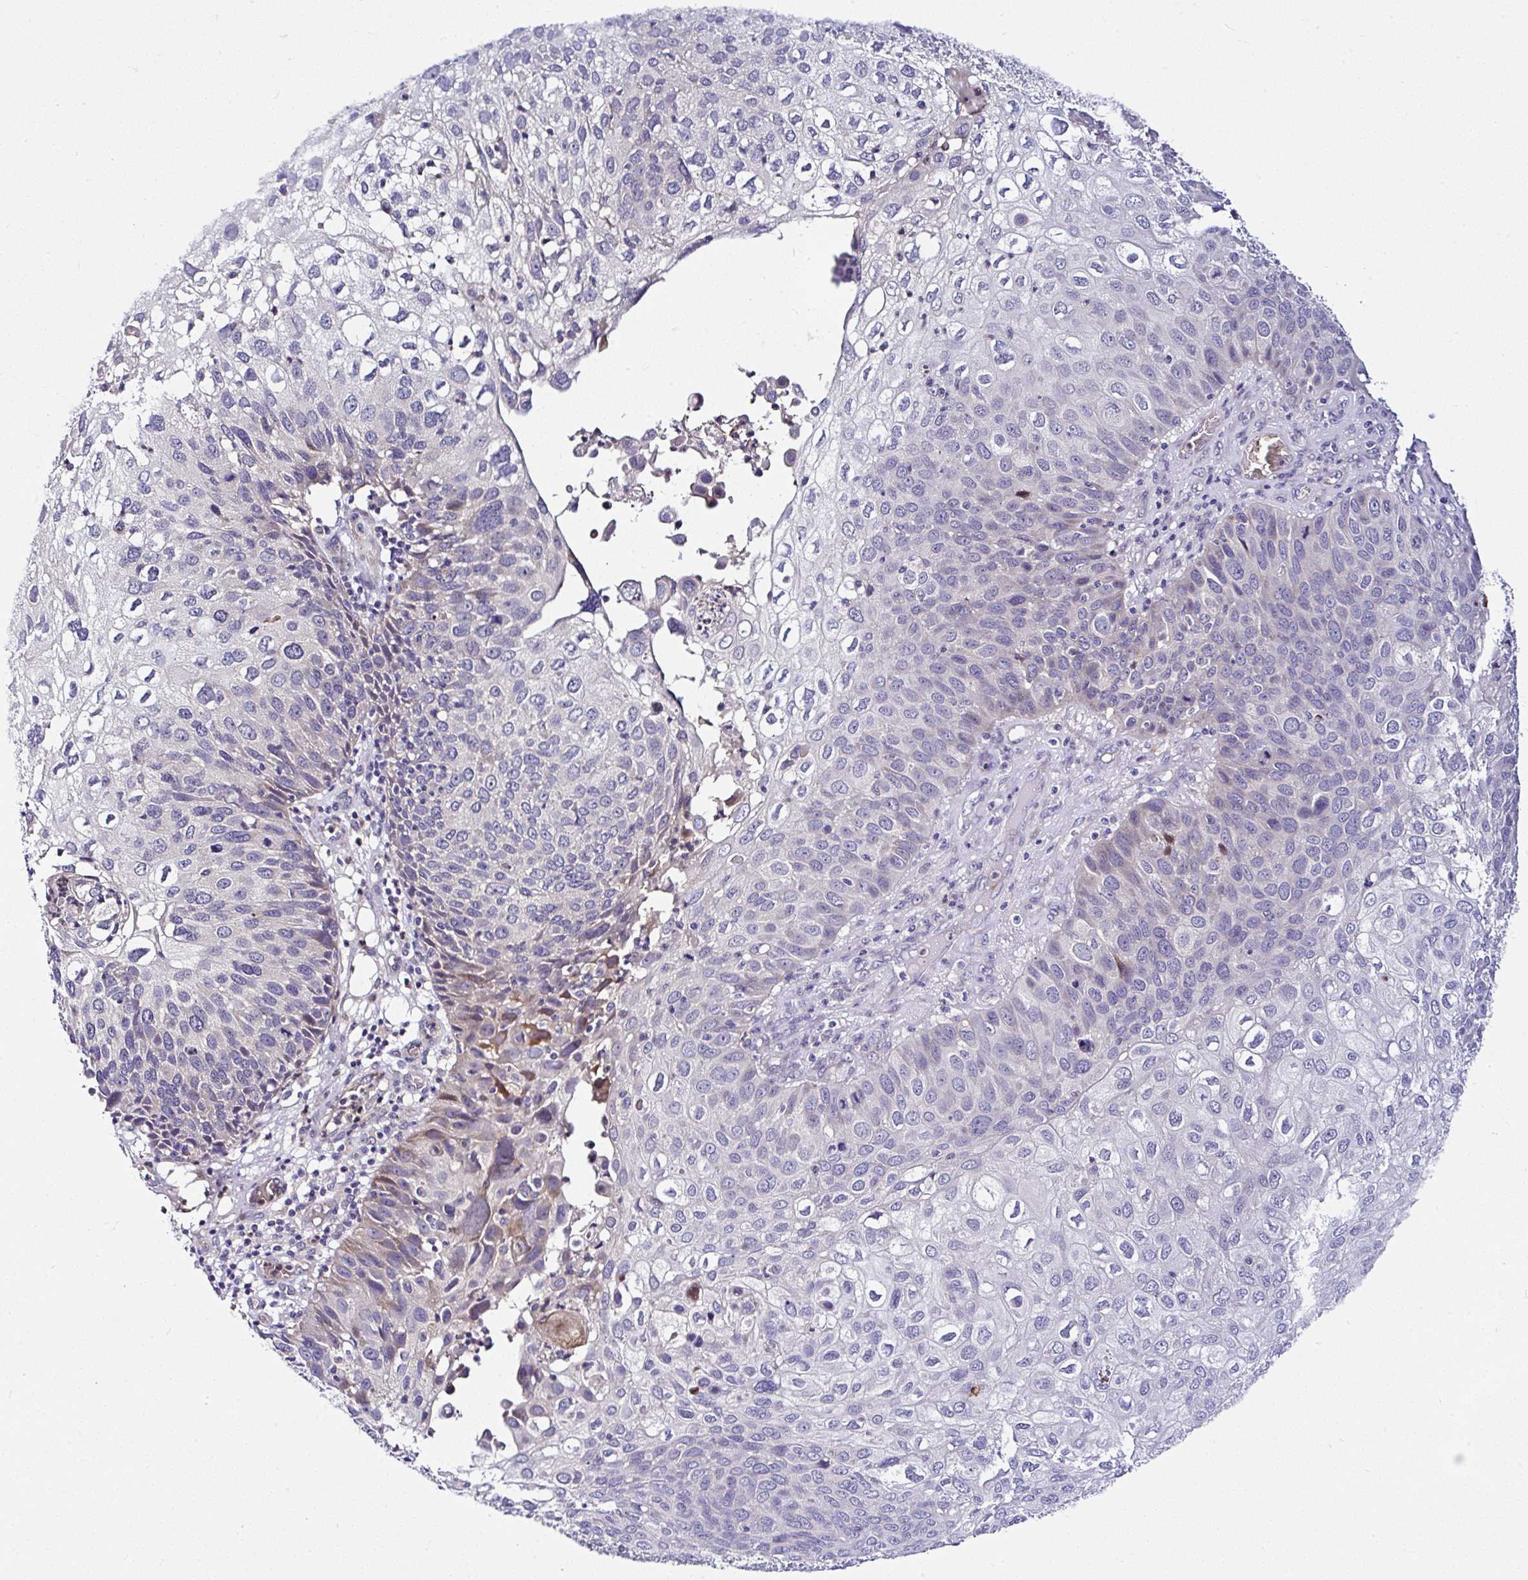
{"staining": {"intensity": "negative", "quantity": "none", "location": "none"}, "tissue": "skin cancer", "cell_type": "Tumor cells", "image_type": "cancer", "snomed": [{"axis": "morphology", "description": "Squamous cell carcinoma, NOS"}, {"axis": "topography", "description": "Skin"}], "caption": "DAB immunohistochemical staining of human skin squamous cell carcinoma reveals no significant expression in tumor cells.", "gene": "DEPDC5", "patient": {"sex": "male", "age": 87}}